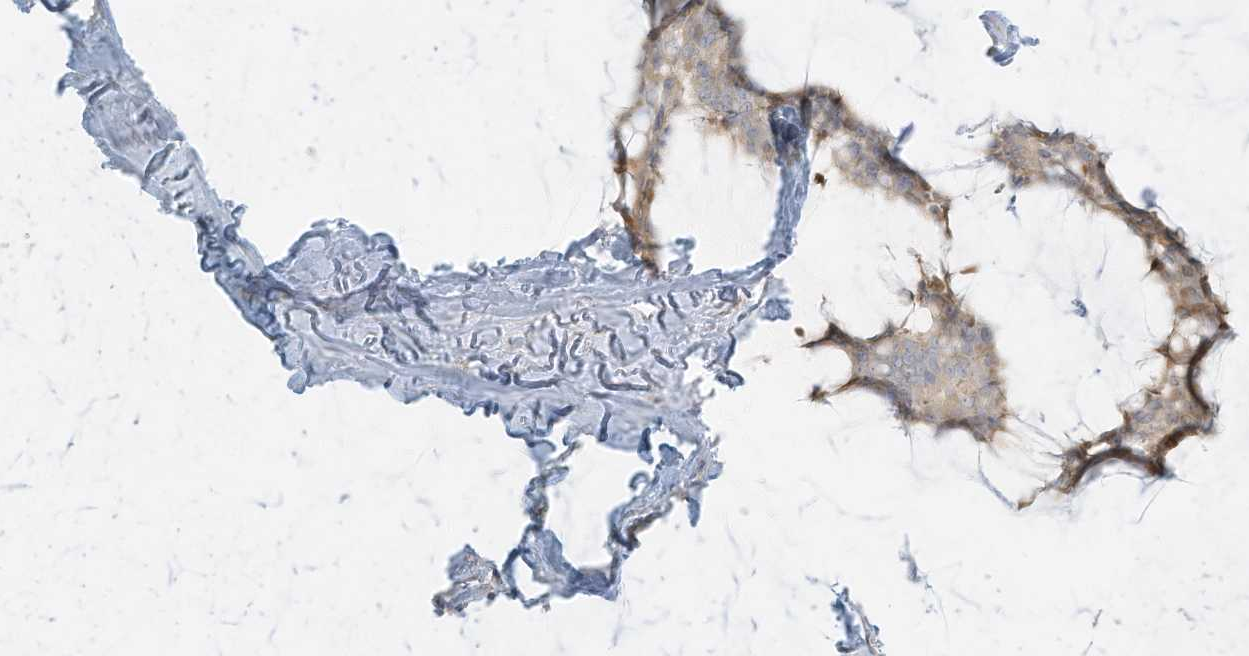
{"staining": {"intensity": "weak", "quantity": "25%-75%", "location": "cytoplasmic/membranous"}, "tissue": "breast cancer", "cell_type": "Tumor cells", "image_type": "cancer", "snomed": [{"axis": "morphology", "description": "Duct carcinoma"}, {"axis": "topography", "description": "Breast"}], "caption": "Protein analysis of breast cancer (invasive ductal carcinoma) tissue reveals weak cytoplasmic/membranous positivity in approximately 25%-75% of tumor cells. The protein is shown in brown color, while the nuclei are stained blue.", "gene": "OFD1", "patient": {"sex": "female", "age": 93}}